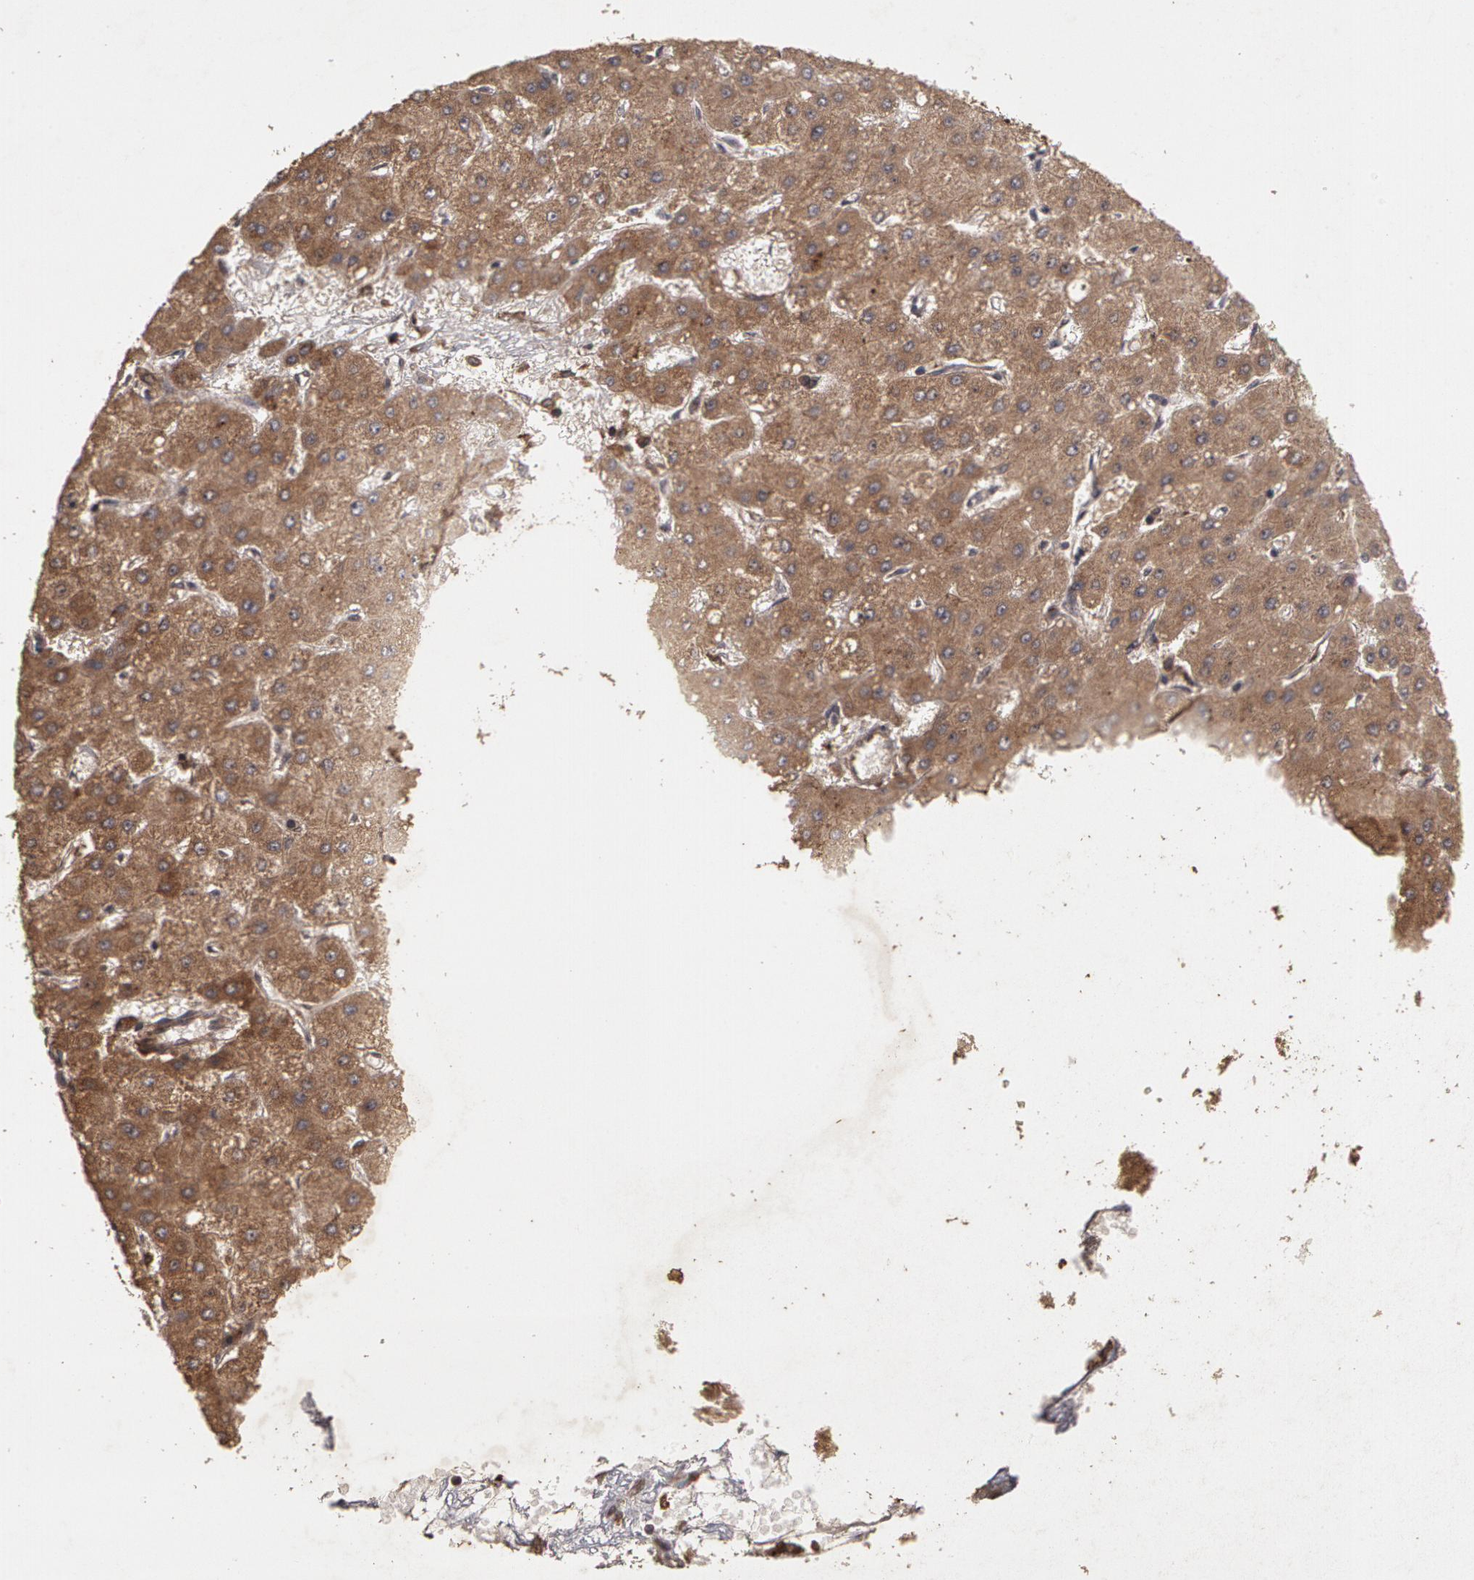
{"staining": {"intensity": "moderate", "quantity": ">75%", "location": "cytoplasmic/membranous"}, "tissue": "liver cancer", "cell_type": "Tumor cells", "image_type": "cancer", "snomed": [{"axis": "morphology", "description": "Carcinoma, Hepatocellular, NOS"}, {"axis": "topography", "description": "Liver"}], "caption": "Tumor cells exhibit medium levels of moderate cytoplasmic/membranous expression in approximately >75% of cells in human hepatocellular carcinoma (liver).", "gene": "CALR", "patient": {"sex": "female", "age": 52}}